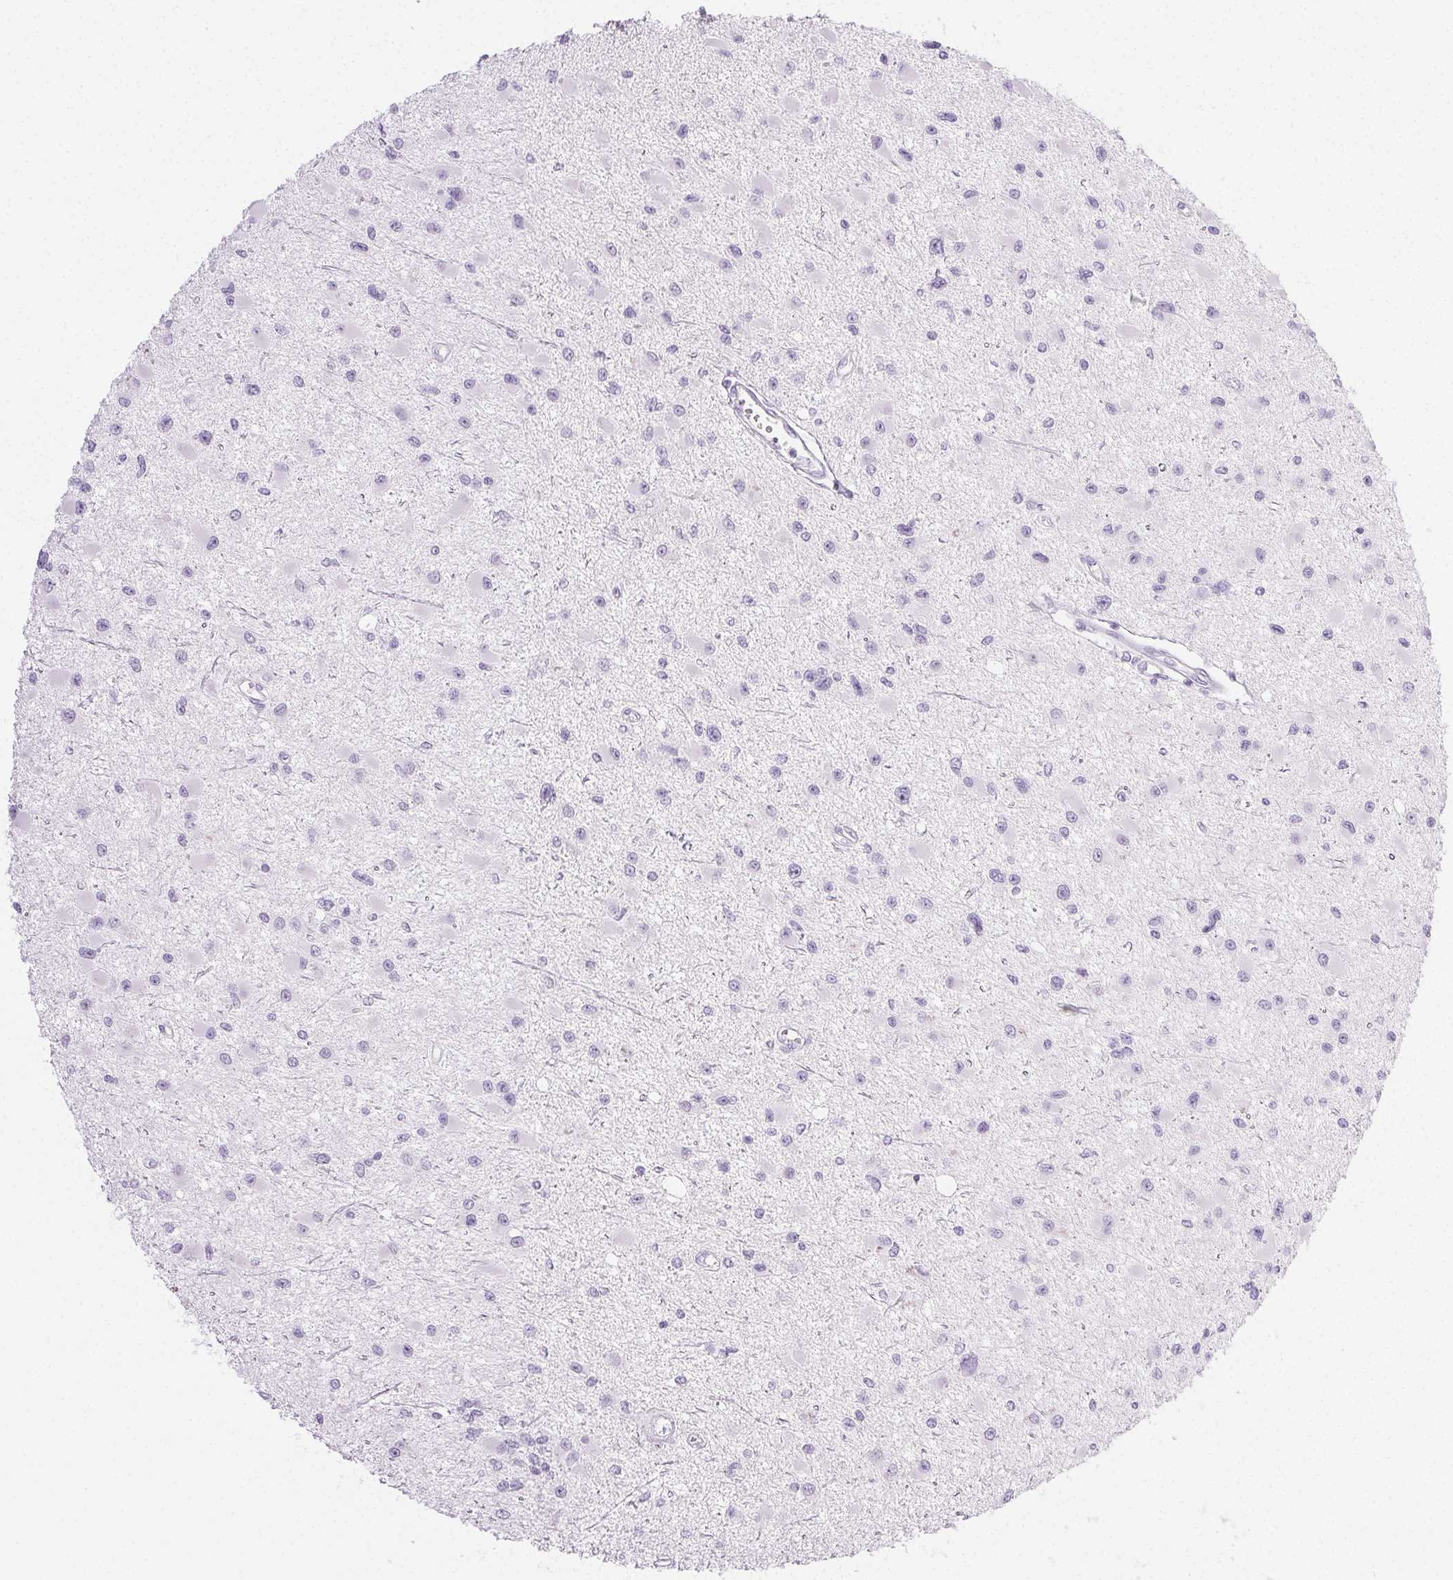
{"staining": {"intensity": "negative", "quantity": "none", "location": "none"}, "tissue": "glioma", "cell_type": "Tumor cells", "image_type": "cancer", "snomed": [{"axis": "morphology", "description": "Glioma, malignant, High grade"}, {"axis": "topography", "description": "Brain"}], "caption": "Malignant glioma (high-grade) was stained to show a protein in brown. There is no significant positivity in tumor cells.", "gene": "PI3", "patient": {"sex": "male", "age": 54}}